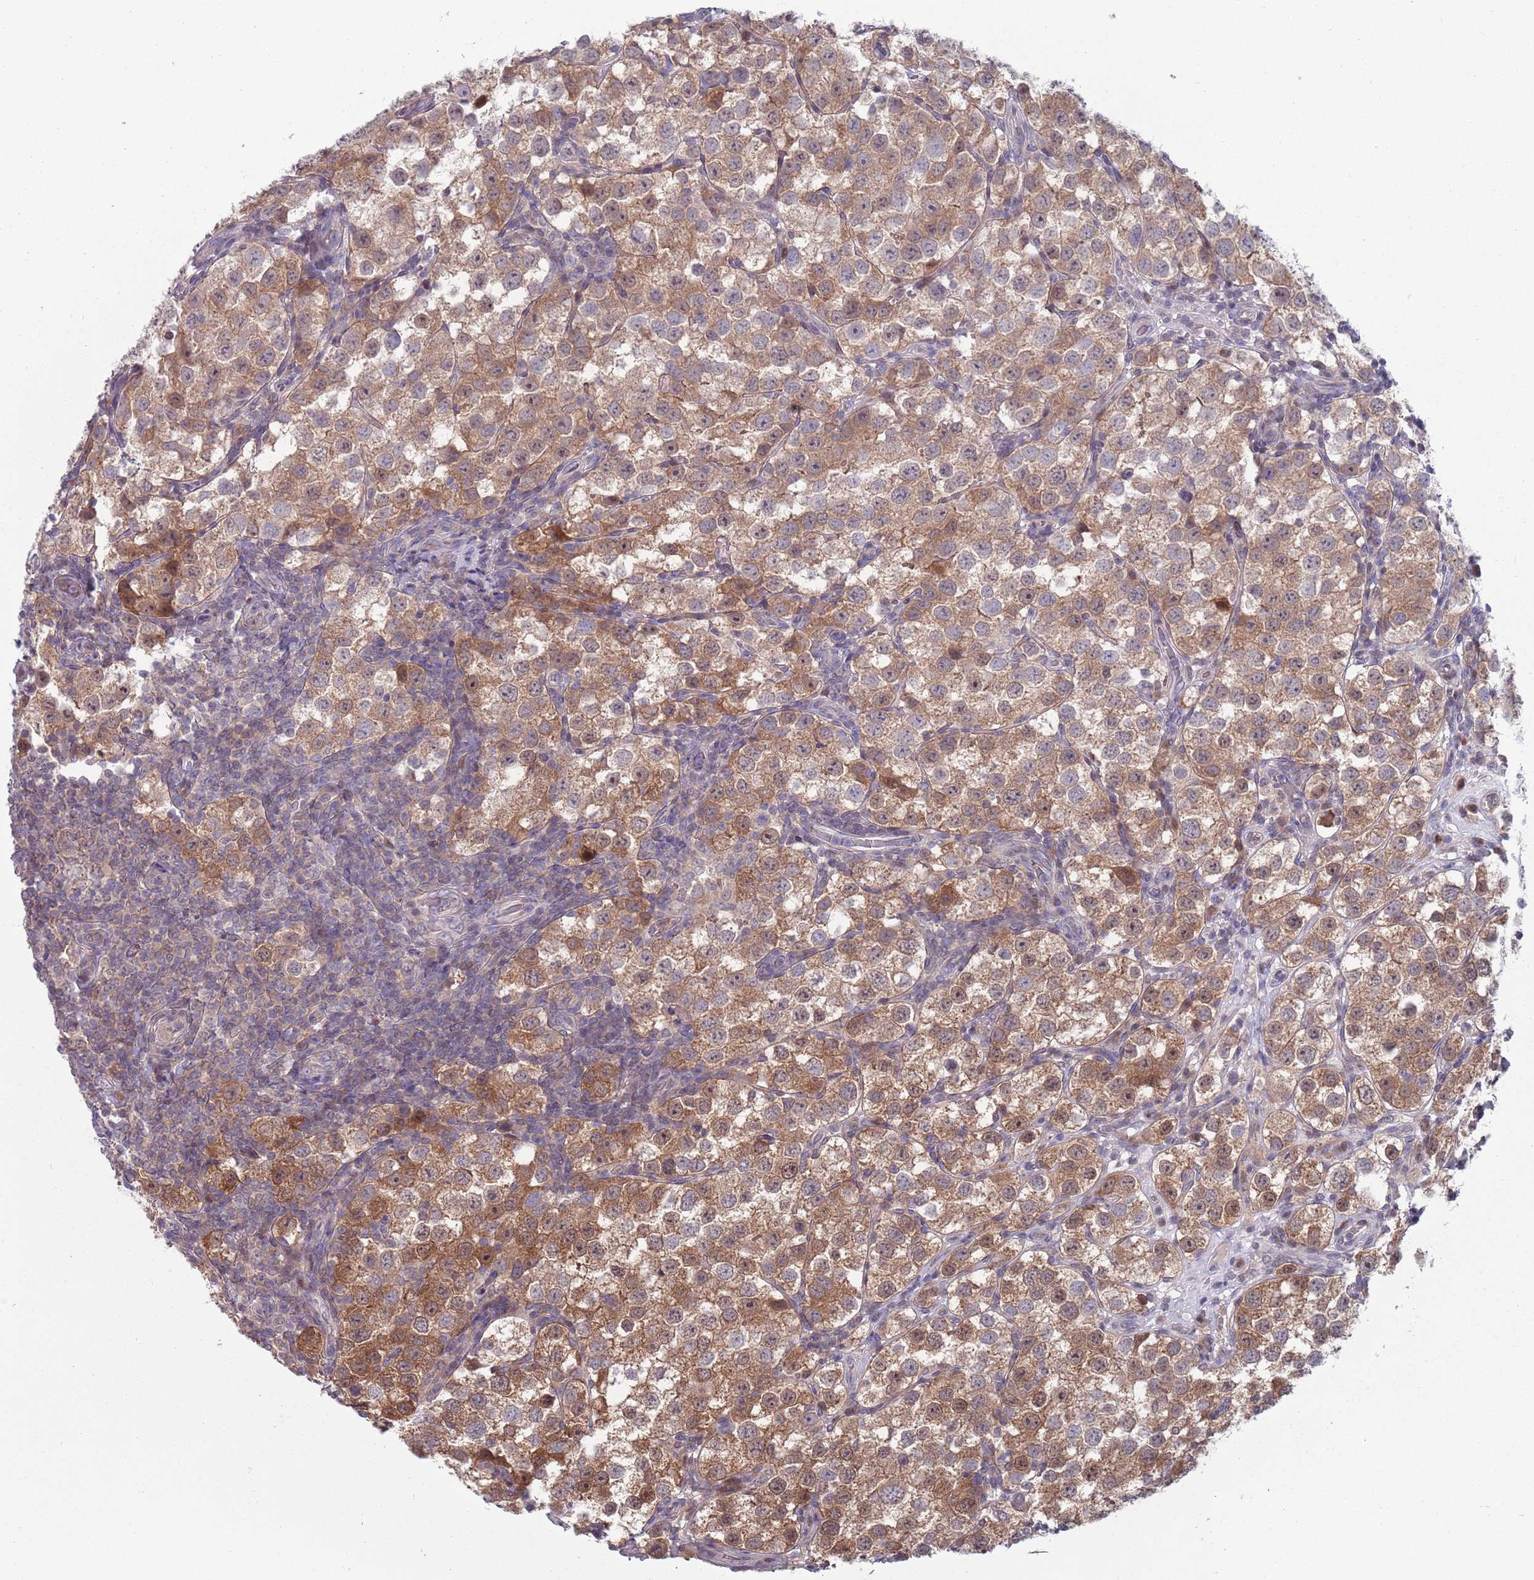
{"staining": {"intensity": "moderate", "quantity": ">75%", "location": "cytoplasmic/membranous"}, "tissue": "testis cancer", "cell_type": "Tumor cells", "image_type": "cancer", "snomed": [{"axis": "morphology", "description": "Seminoma, NOS"}, {"axis": "topography", "description": "Testis"}], "caption": "Testis seminoma stained with a protein marker demonstrates moderate staining in tumor cells.", "gene": "CLNS1A", "patient": {"sex": "male", "age": 37}}